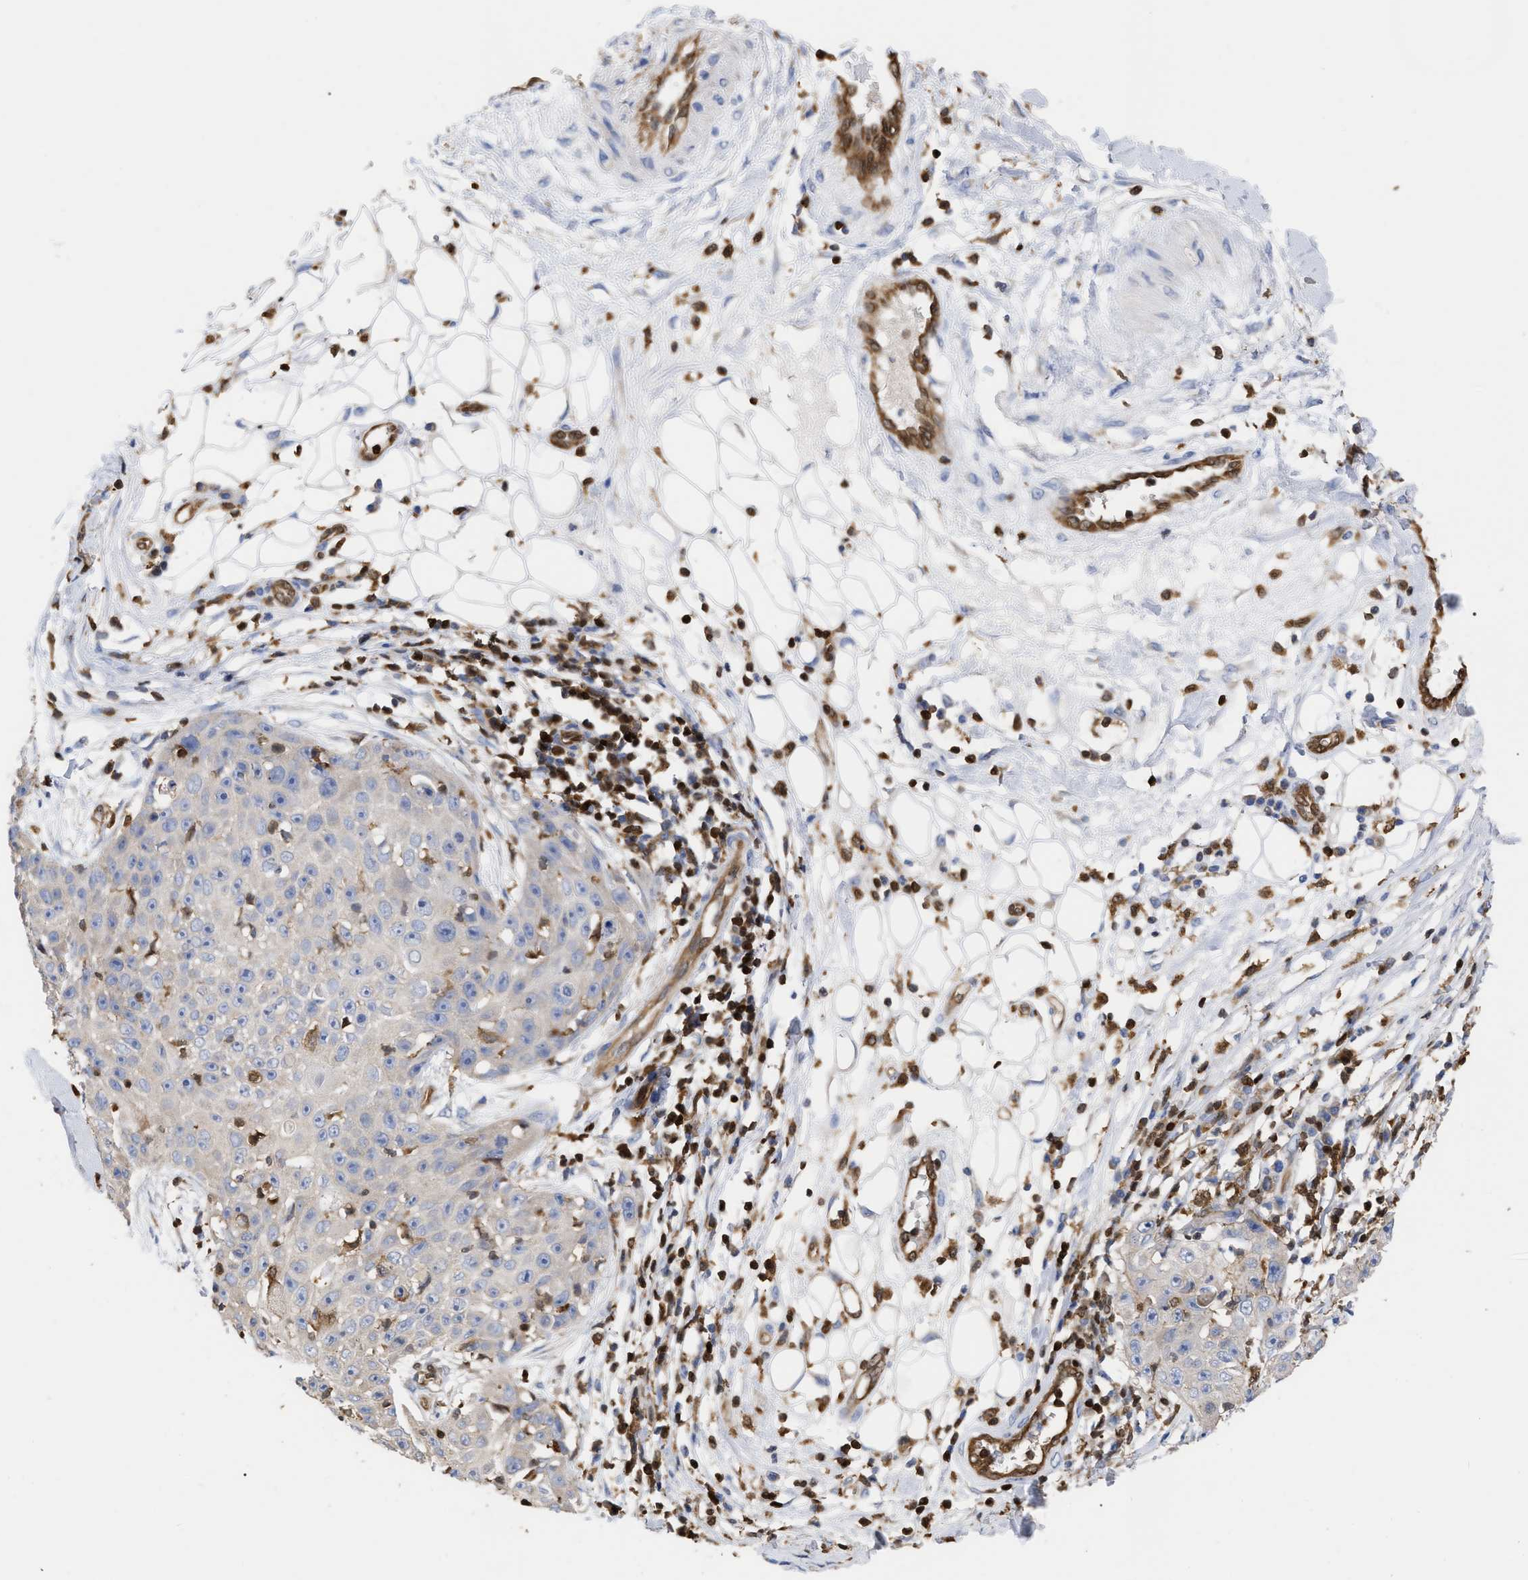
{"staining": {"intensity": "negative", "quantity": "none", "location": "none"}, "tissue": "skin cancer", "cell_type": "Tumor cells", "image_type": "cancer", "snomed": [{"axis": "morphology", "description": "Squamous cell carcinoma, NOS"}, {"axis": "topography", "description": "Skin"}], "caption": "This is a histopathology image of immunohistochemistry (IHC) staining of squamous cell carcinoma (skin), which shows no positivity in tumor cells.", "gene": "GIMAP4", "patient": {"sex": "male", "age": 86}}